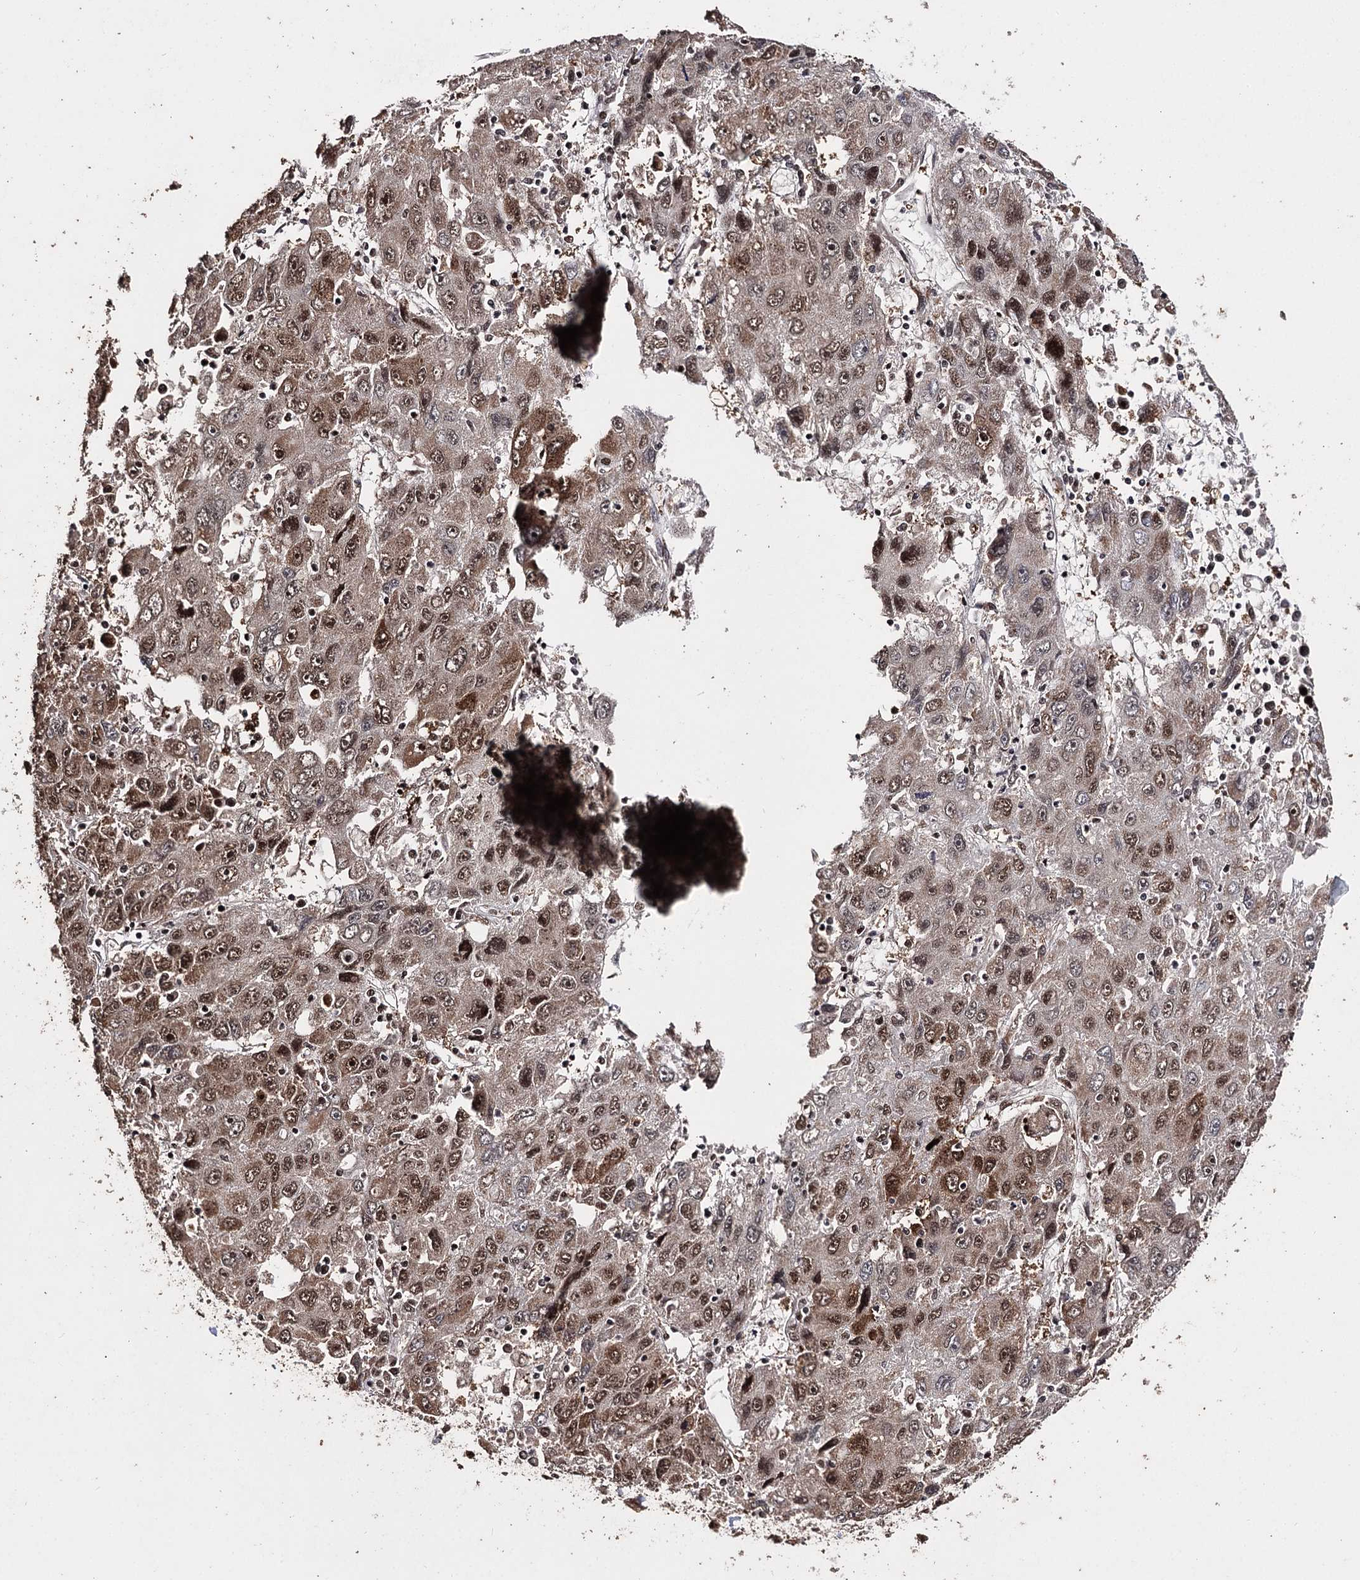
{"staining": {"intensity": "moderate", "quantity": ">75%", "location": "cytoplasmic/membranous,nuclear"}, "tissue": "liver cancer", "cell_type": "Tumor cells", "image_type": "cancer", "snomed": [{"axis": "morphology", "description": "Carcinoma, Hepatocellular, NOS"}, {"axis": "topography", "description": "Liver"}], "caption": "Immunohistochemical staining of human liver hepatocellular carcinoma displays medium levels of moderate cytoplasmic/membranous and nuclear protein staining in about >75% of tumor cells. Nuclei are stained in blue.", "gene": "U2SURP", "patient": {"sex": "male", "age": 49}}